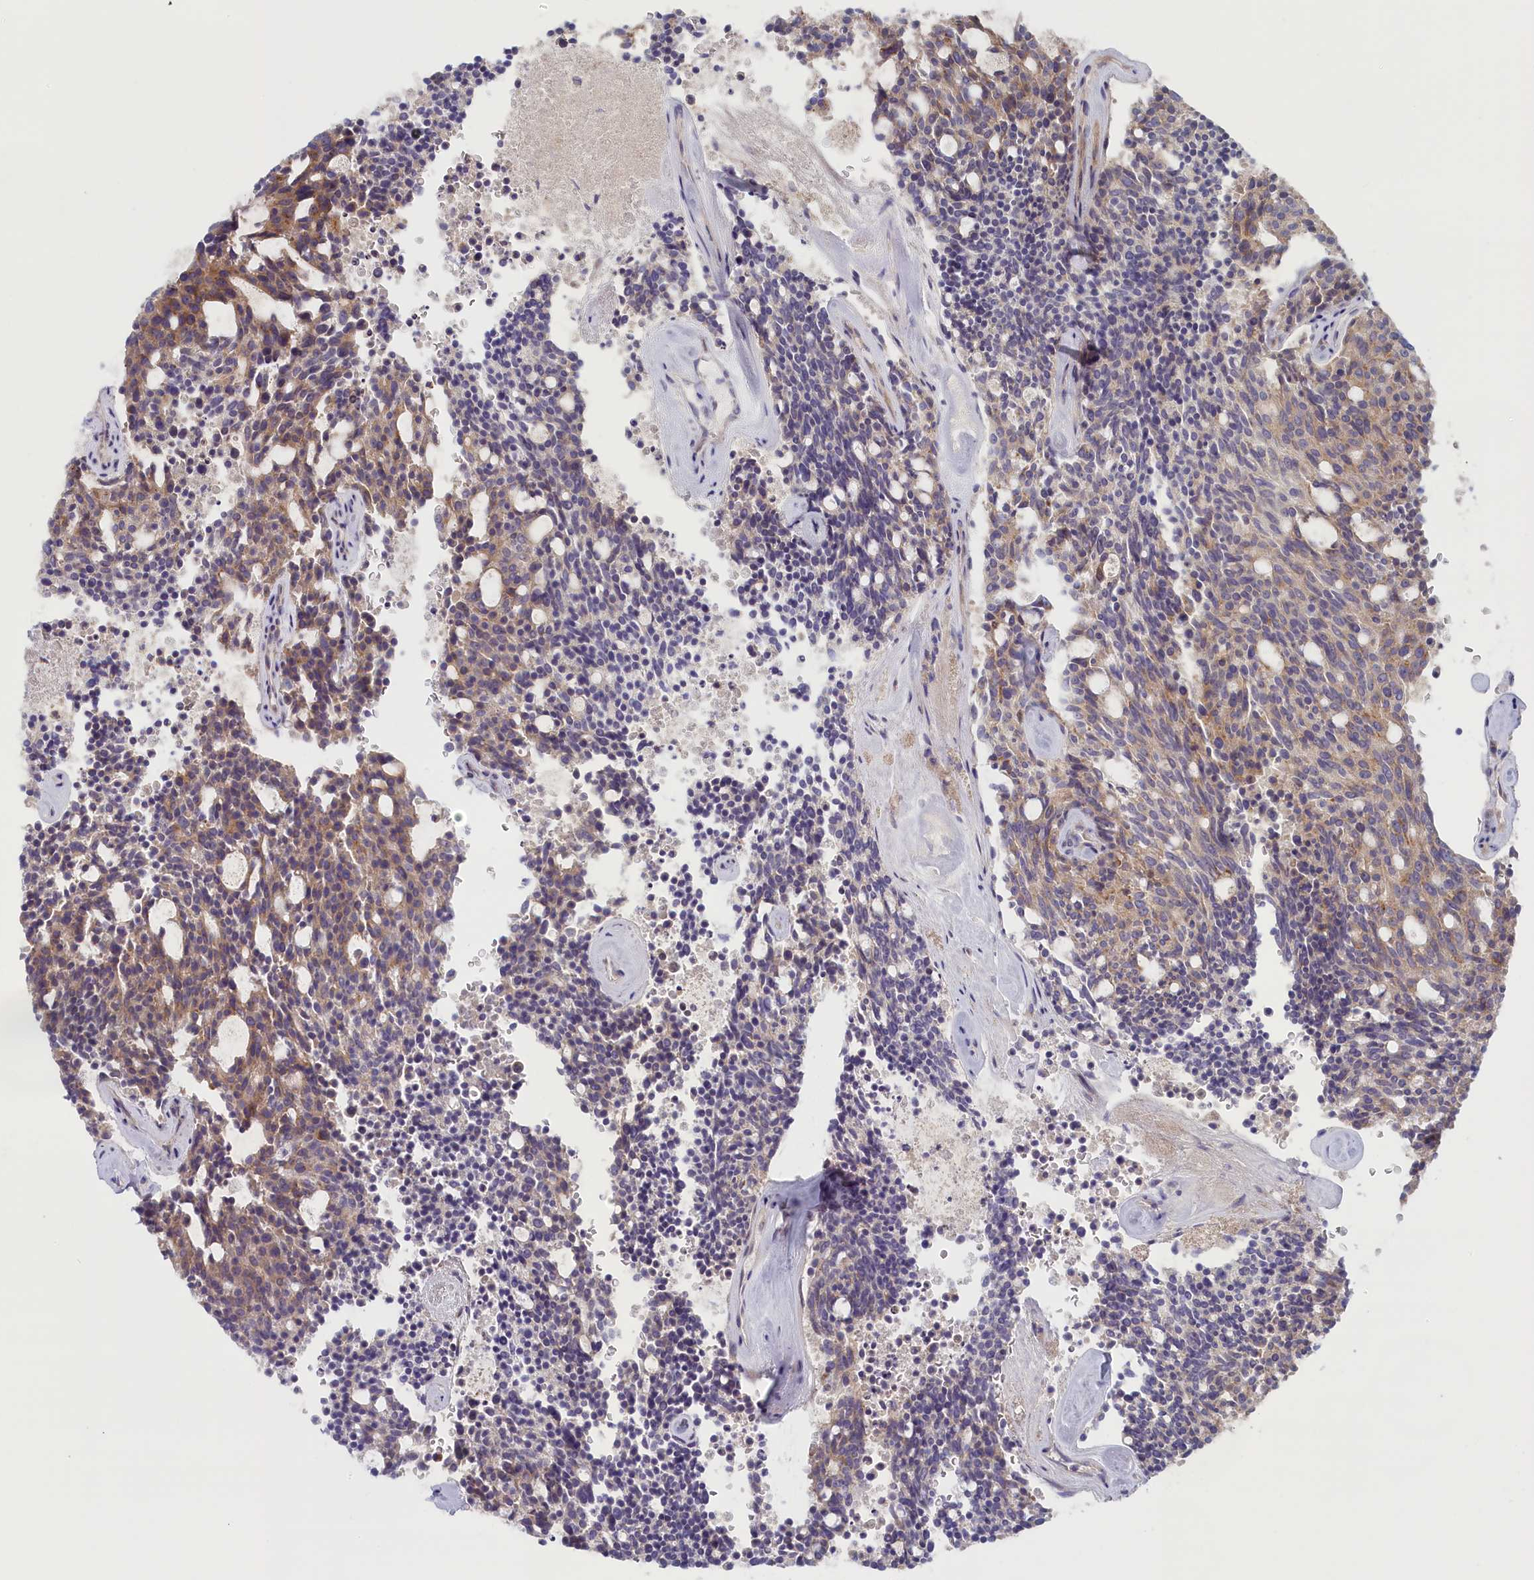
{"staining": {"intensity": "weak", "quantity": "25%-75%", "location": "cytoplasmic/membranous"}, "tissue": "carcinoid", "cell_type": "Tumor cells", "image_type": "cancer", "snomed": [{"axis": "morphology", "description": "Carcinoid, malignant, NOS"}, {"axis": "topography", "description": "Pancreas"}], "caption": "Immunohistochemistry (IHC) histopathology image of neoplastic tissue: malignant carcinoid stained using IHC reveals low levels of weak protein expression localized specifically in the cytoplasmic/membranous of tumor cells, appearing as a cytoplasmic/membranous brown color.", "gene": "STX16", "patient": {"sex": "female", "age": 54}}